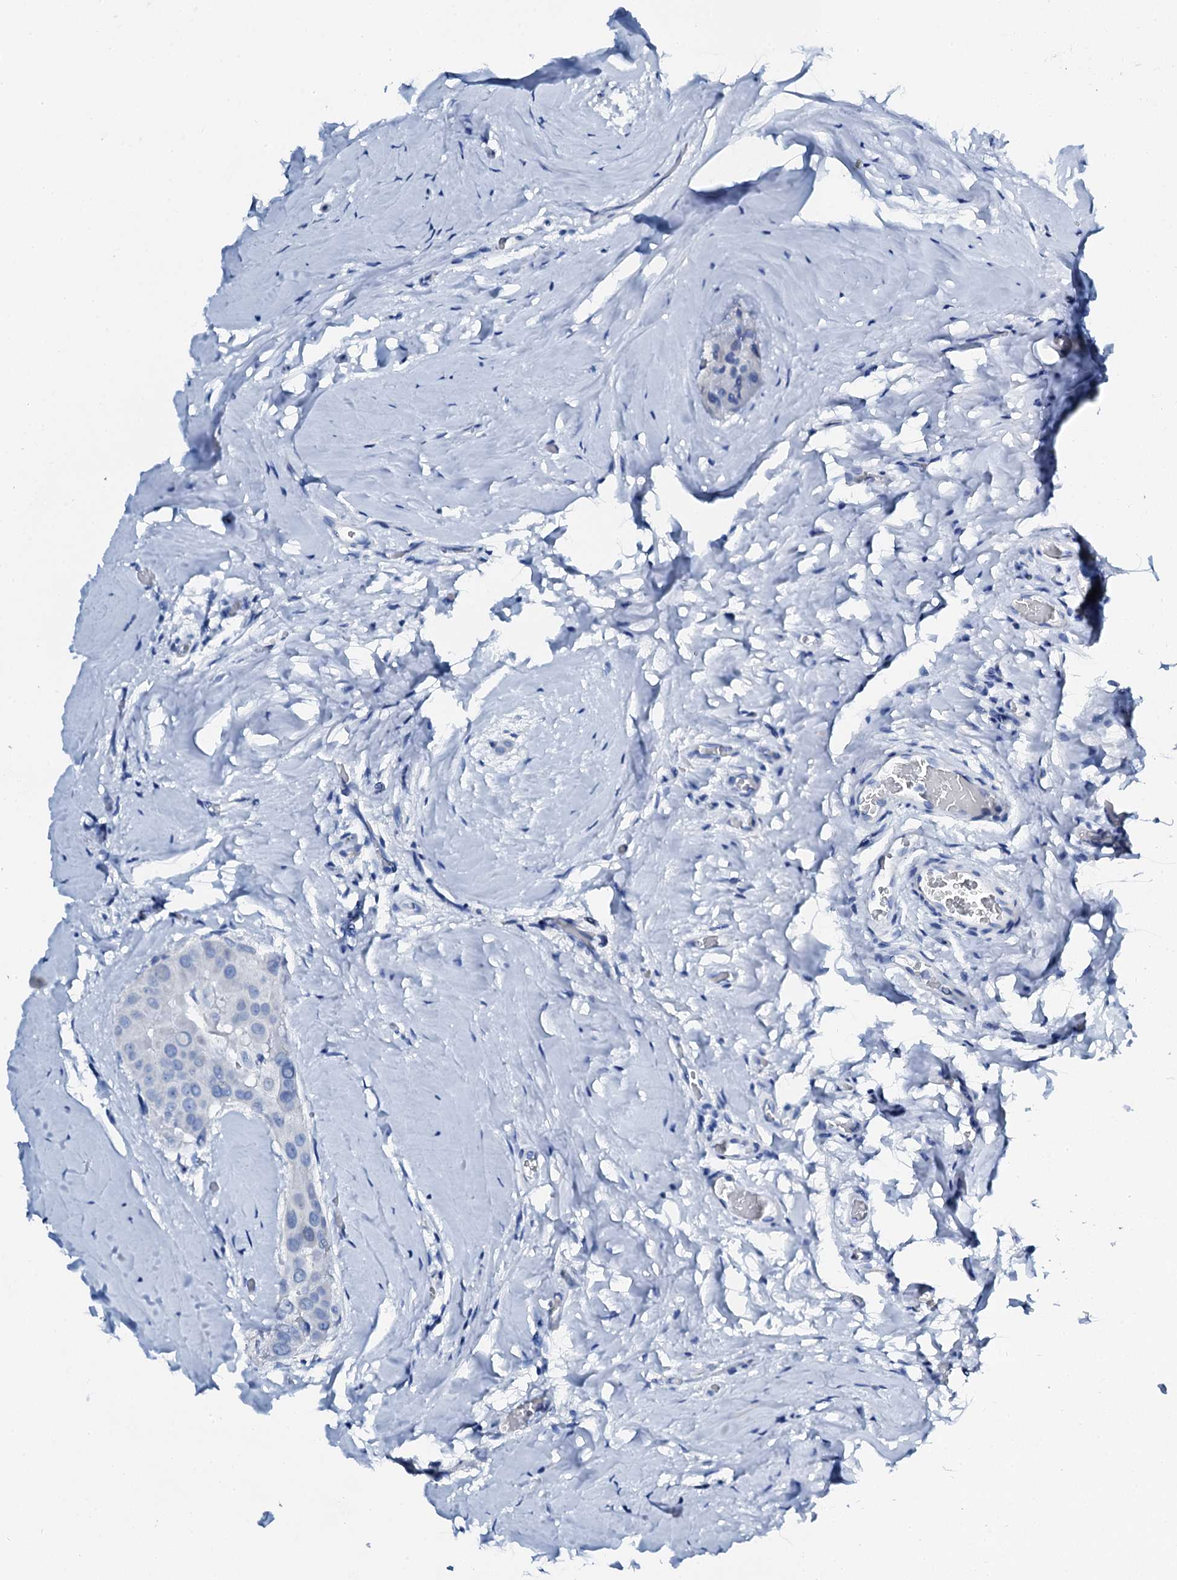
{"staining": {"intensity": "negative", "quantity": "none", "location": "none"}, "tissue": "thyroid cancer", "cell_type": "Tumor cells", "image_type": "cancer", "snomed": [{"axis": "morphology", "description": "Papillary adenocarcinoma, NOS"}, {"axis": "topography", "description": "Thyroid gland"}], "caption": "Immunohistochemical staining of human thyroid papillary adenocarcinoma shows no significant positivity in tumor cells.", "gene": "PTH", "patient": {"sex": "male", "age": 33}}